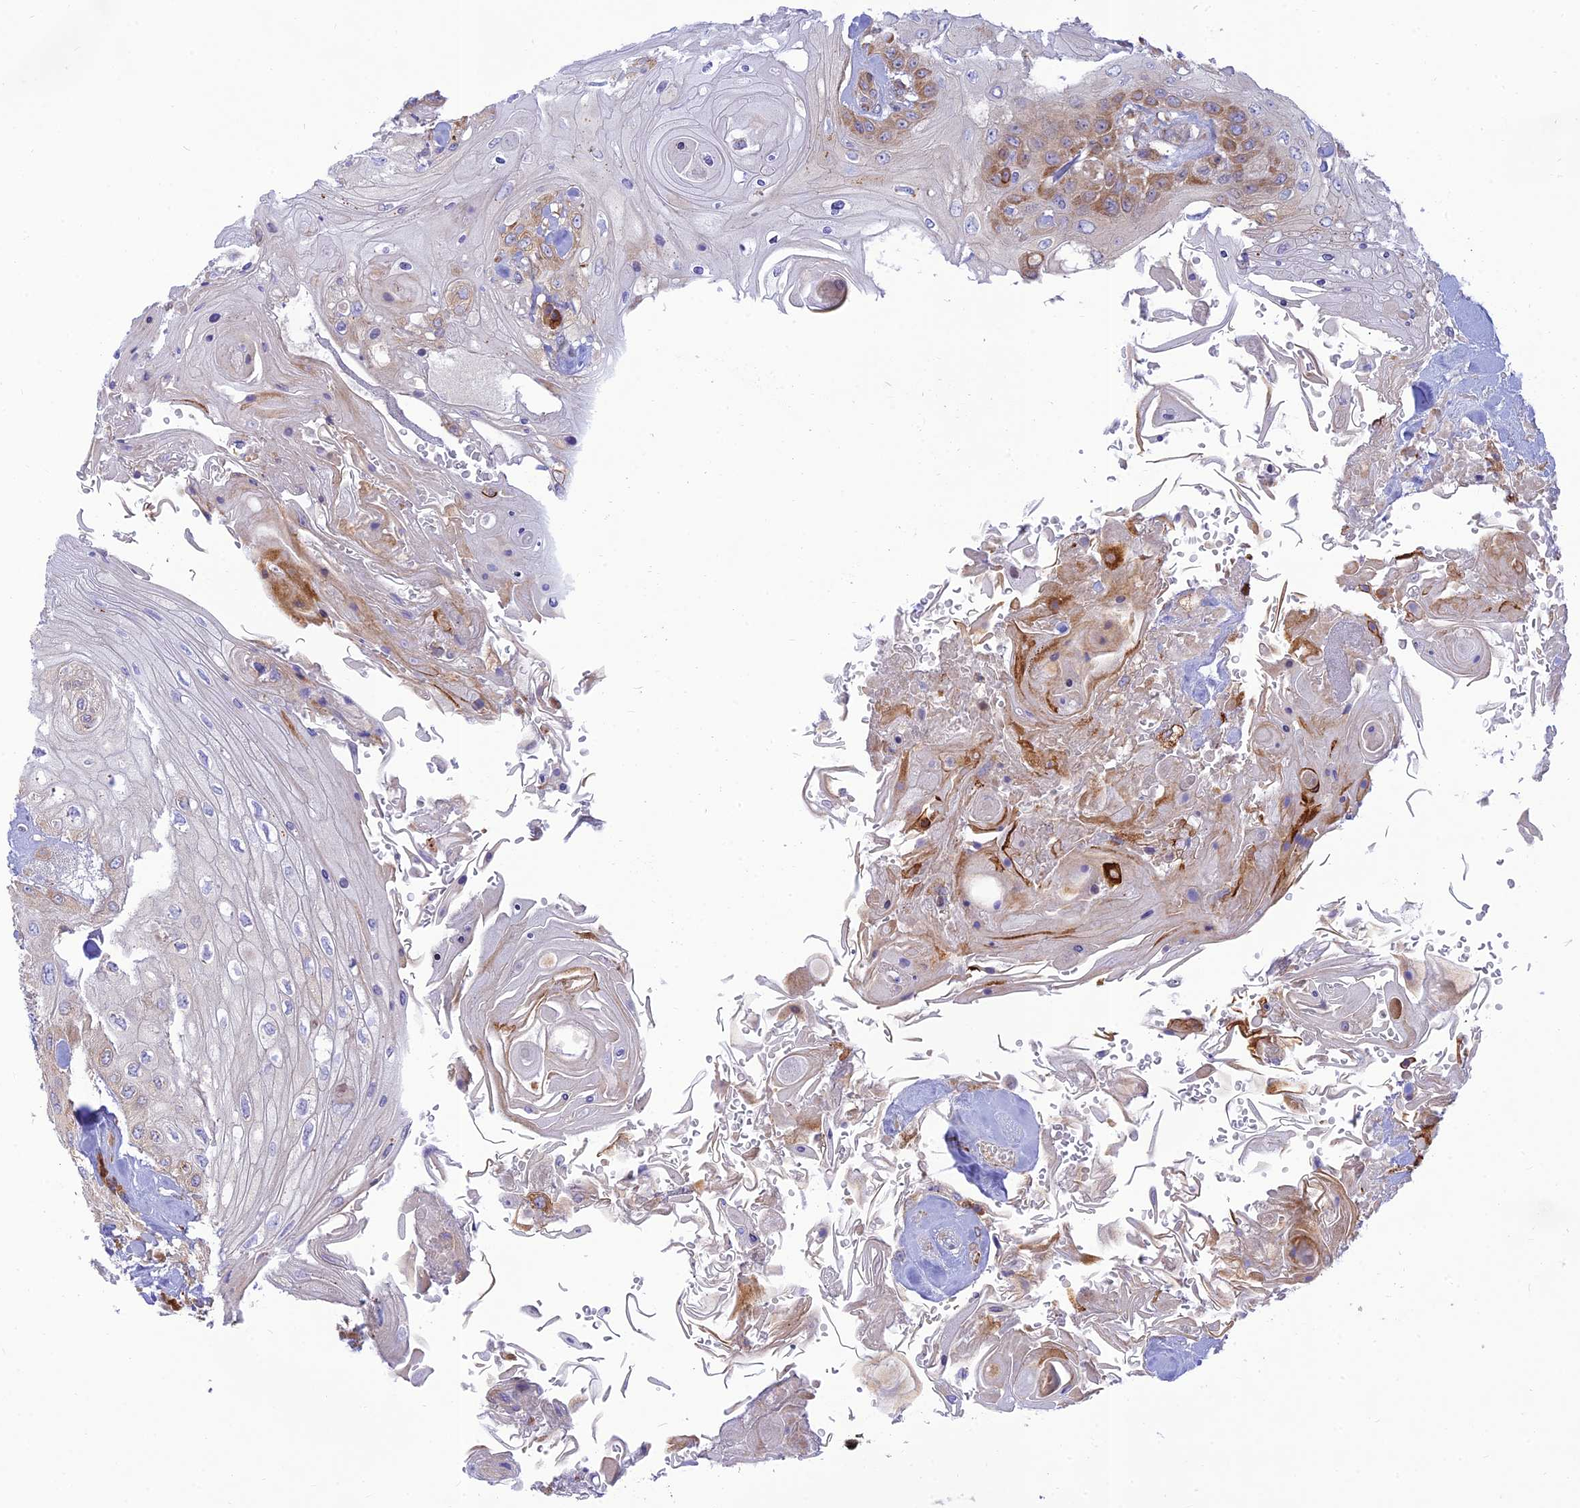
{"staining": {"intensity": "moderate", "quantity": ">75%", "location": "cytoplasmic/membranous"}, "tissue": "head and neck cancer", "cell_type": "Tumor cells", "image_type": "cancer", "snomed": [{"axis": "morphology", "description": "Squamous cell carcinoma, NOS"}, {"axis": "topography", "description": "Head-Neck"}], "caption": "Squamous cell carcinoma (head and neck) stained with a protein marker displays moderate staining in tumor cells.", "gene": "PIMREG", "patient": {"sex": "female", "age": 43}}